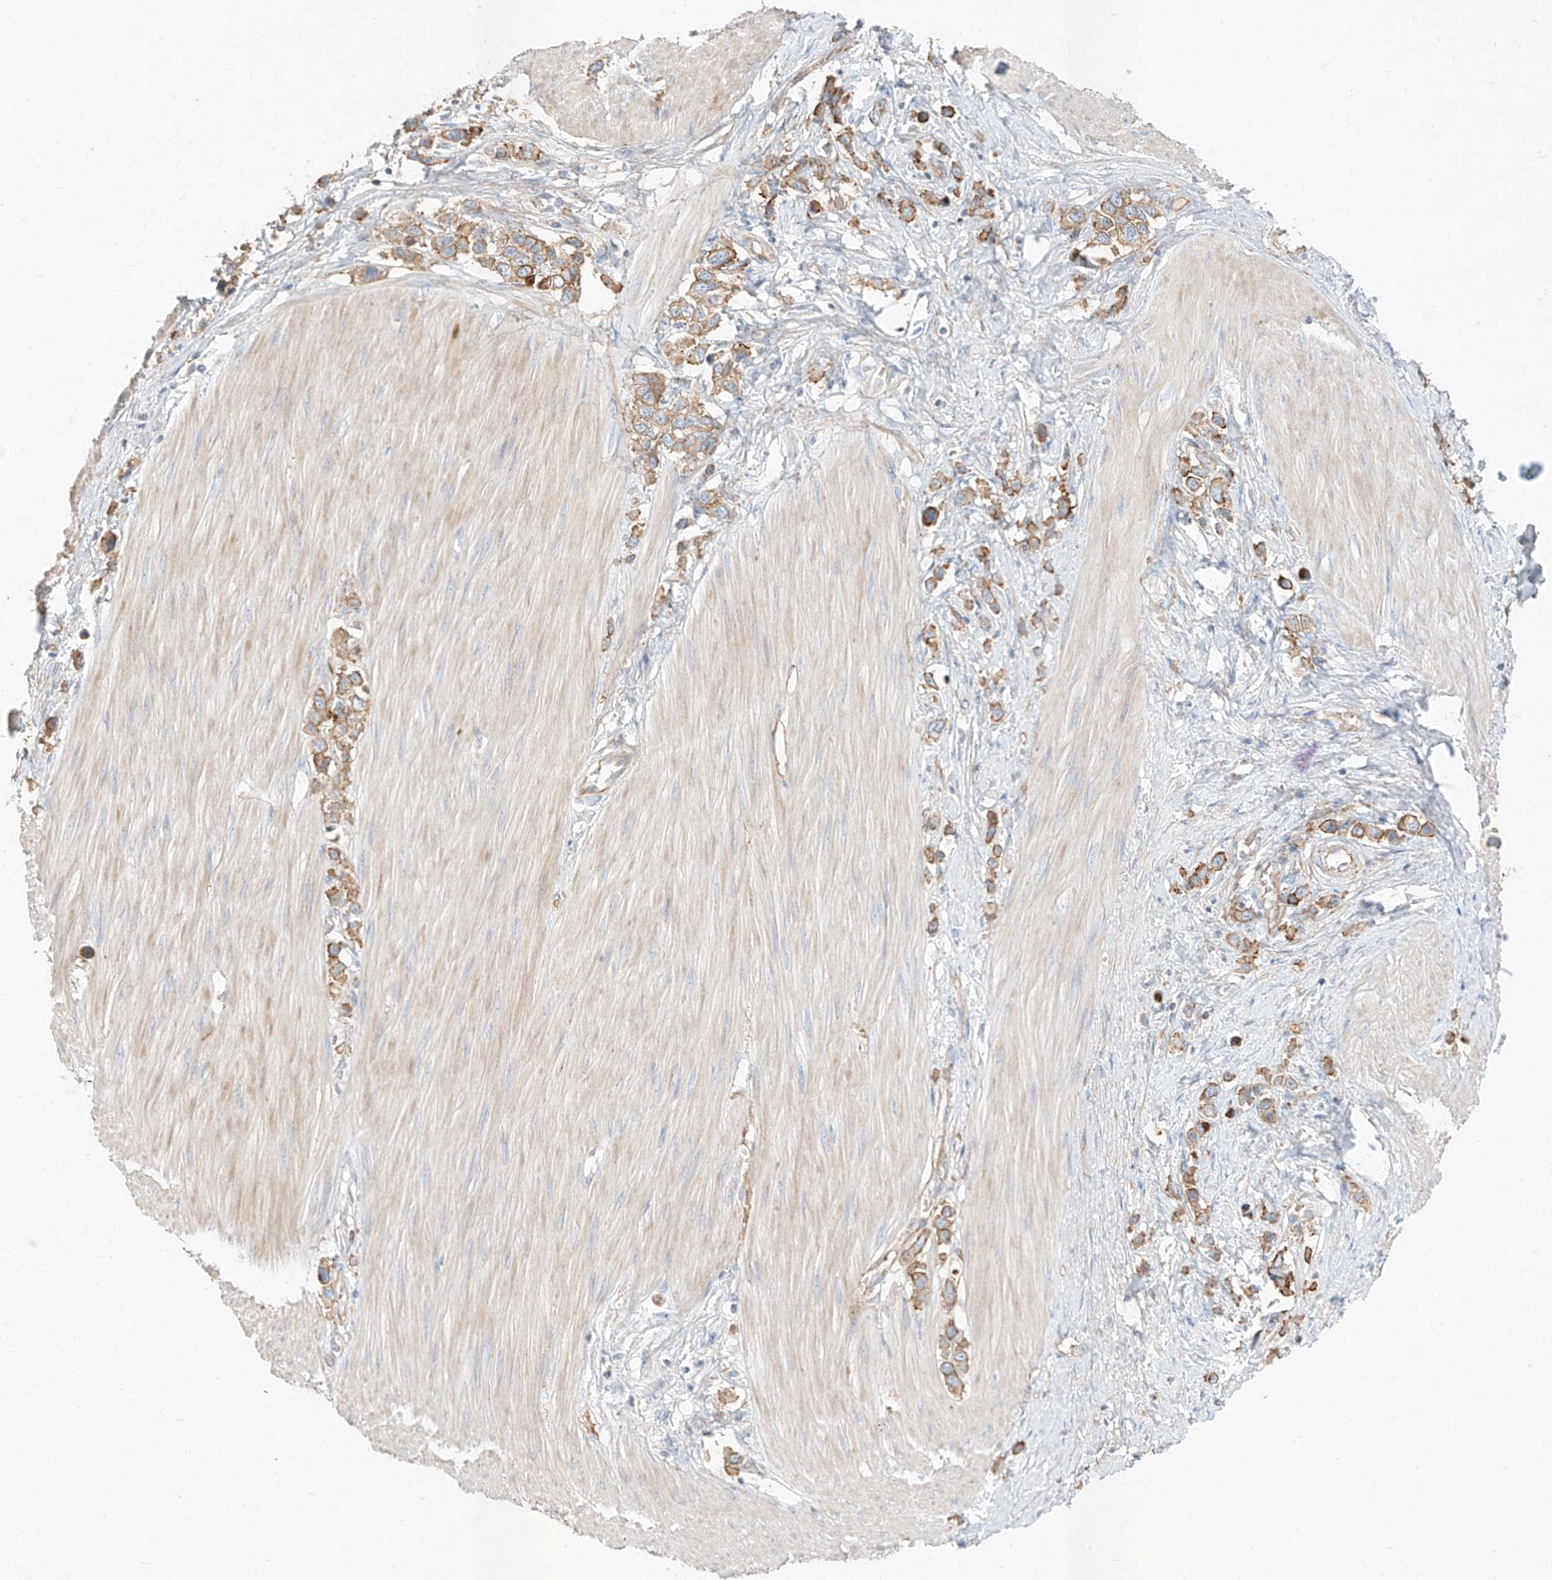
{"staining": {"intensity": "moderate", "quantity": ">75%", "location": "cytoplasmic/membranous"}, "tissue": "stomach cancer", "cell_type": "Tumor cells", "image_type": "cancer", "snomed": [{"axis": "morphology", "description": "Adenocarcinoma, NOS"}, {"axis": "topography", "description": "Stomach"}], "caption": "Stomach cancer stained with DAB (3,3'-diaminobenzidine) immunohistochemistry (IHC) exhibits medium levels of moderate cytoplasmic/membranous positivity in approximately >75% of tumor cells.", "gene": "EPHX4", "patient": {"sex": "female", "age": 65}}